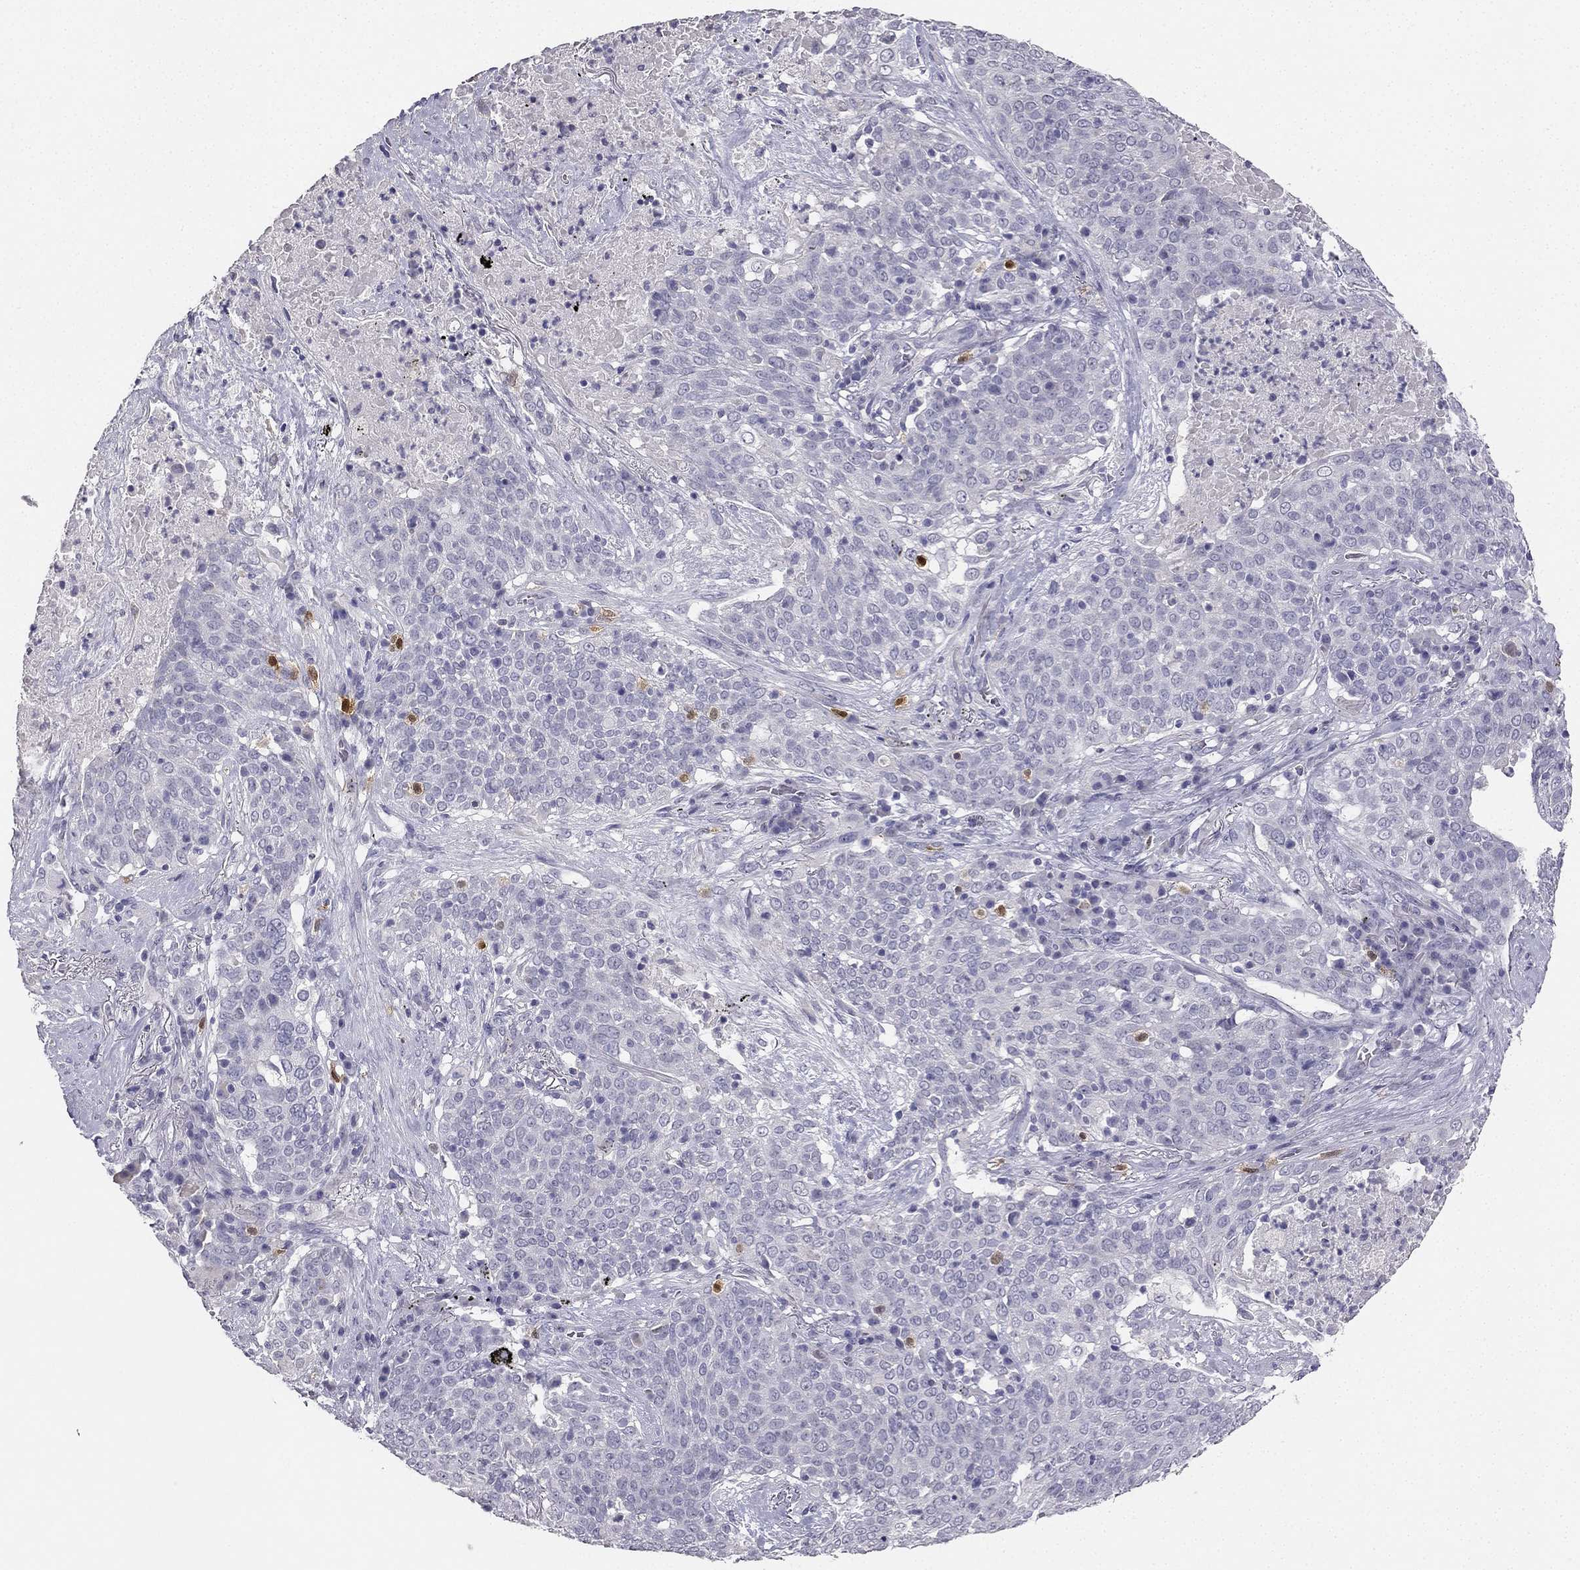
{"staining": {"intensity": "negative", "quantity": "none", "location": "none"}, "tissue": "lung cancer", "cell_type": "Tumor cells", "image_type": "cancer", "snomed": [{"axis": "morphology", "description": "Squamous cell carcinoma, NOS"}, {"axis": "topography", "description": "Lung"}], "caption": "Protein analysis of lung squamous cell carcinoma displays no significant staining in tumor cells.", "gene": "CALB2", "patient": {"sex": "male", "age": 82}}